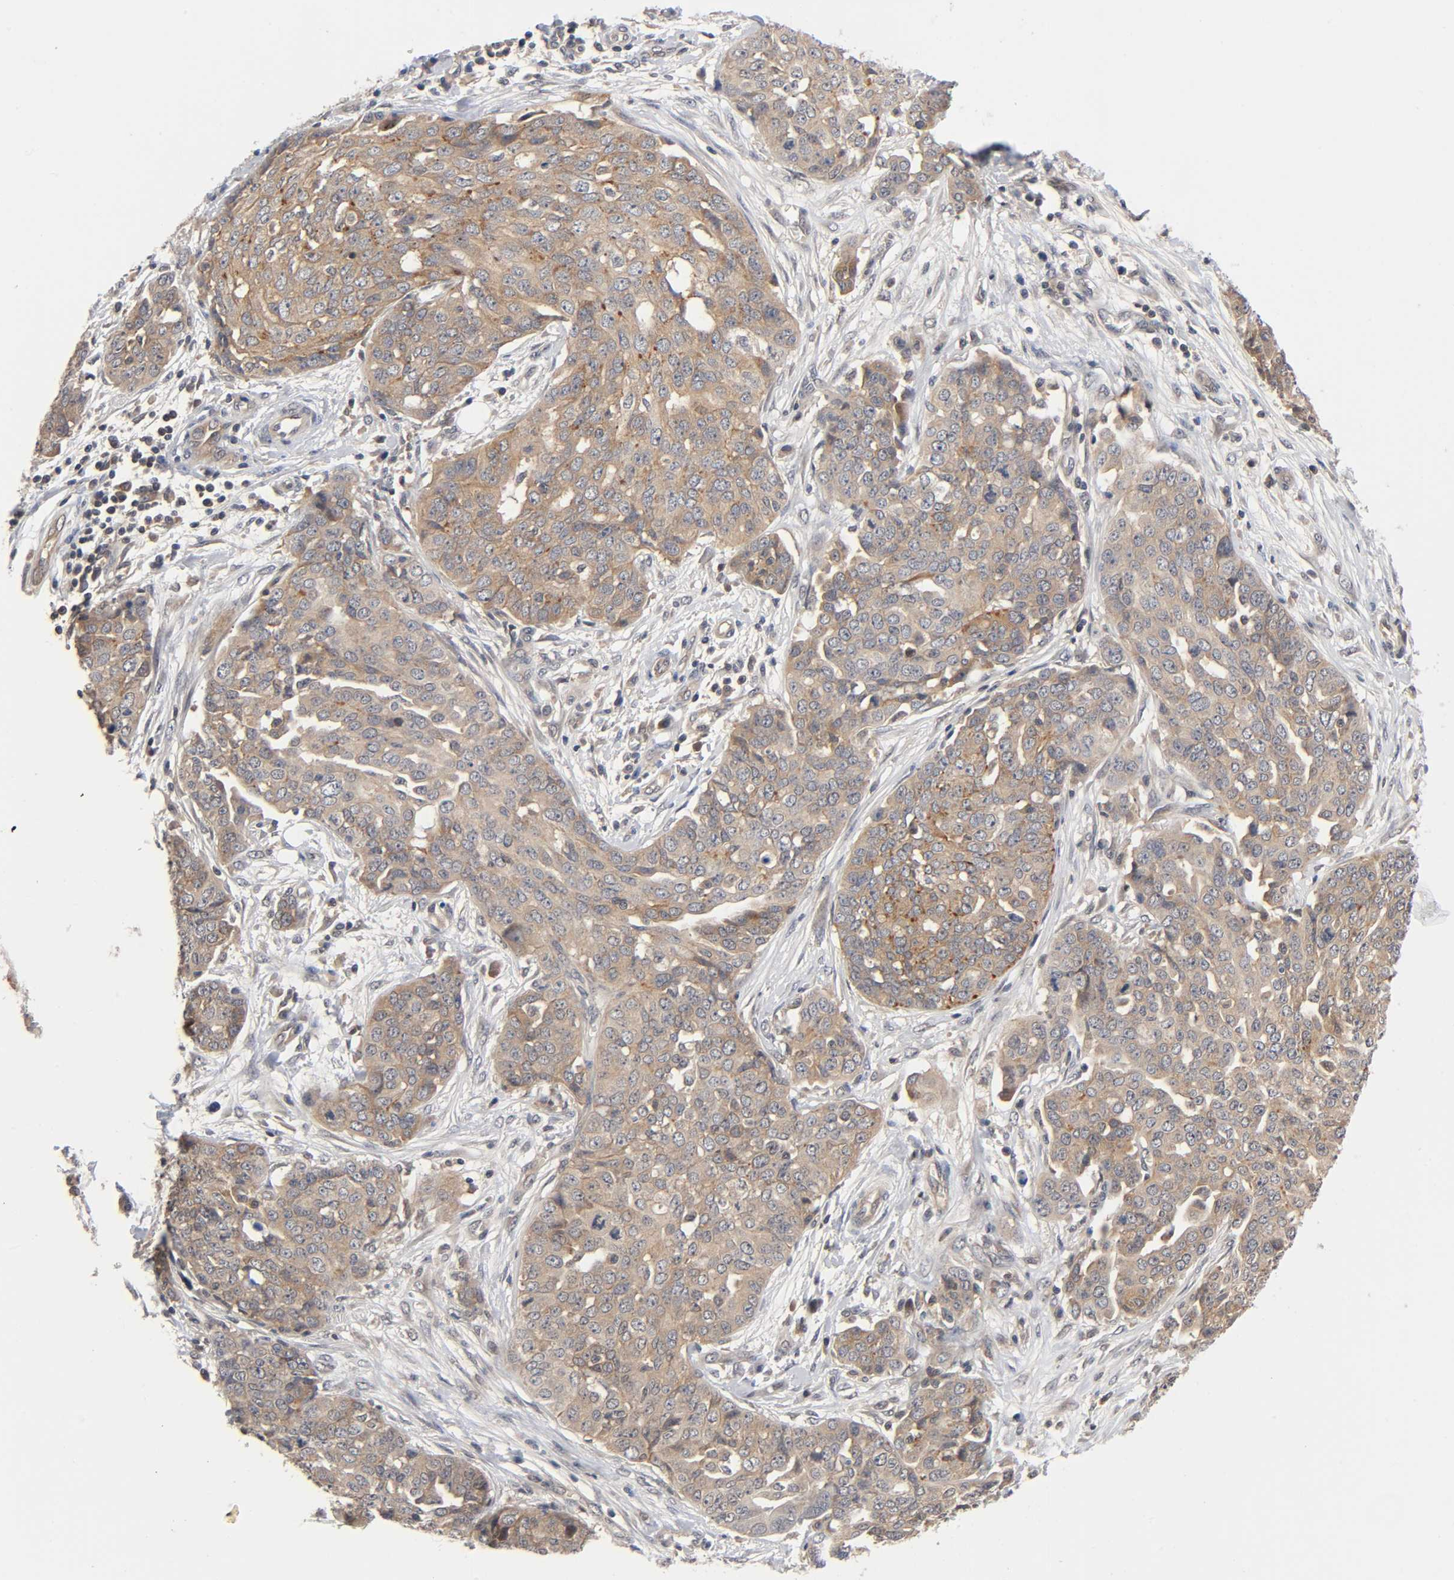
{"staining": {"intensity": "moderate", "quantity": ">75%", "location": "cytoplasmic/membranous"}, "tissue": "ovarian cancer", "cell_type": "Tumor cells", "image_type": "cancer", "snomed": [{"axis": "morphology", "description": "Cystadenocarcinoma, serous, NOS"}, {"axis": "topography", "description": "Soft tissue"}, {"axis": "topography", "description": "Ovary"}], "caption": "Moderate cytoplasmic/membranous protein expression is present in approximately >75% of tumor cells in ovarian cancer (serous cystadenocarcinoma).", "gene": "PRKAB1", "patient": {"sex": "female", "age": 57}}